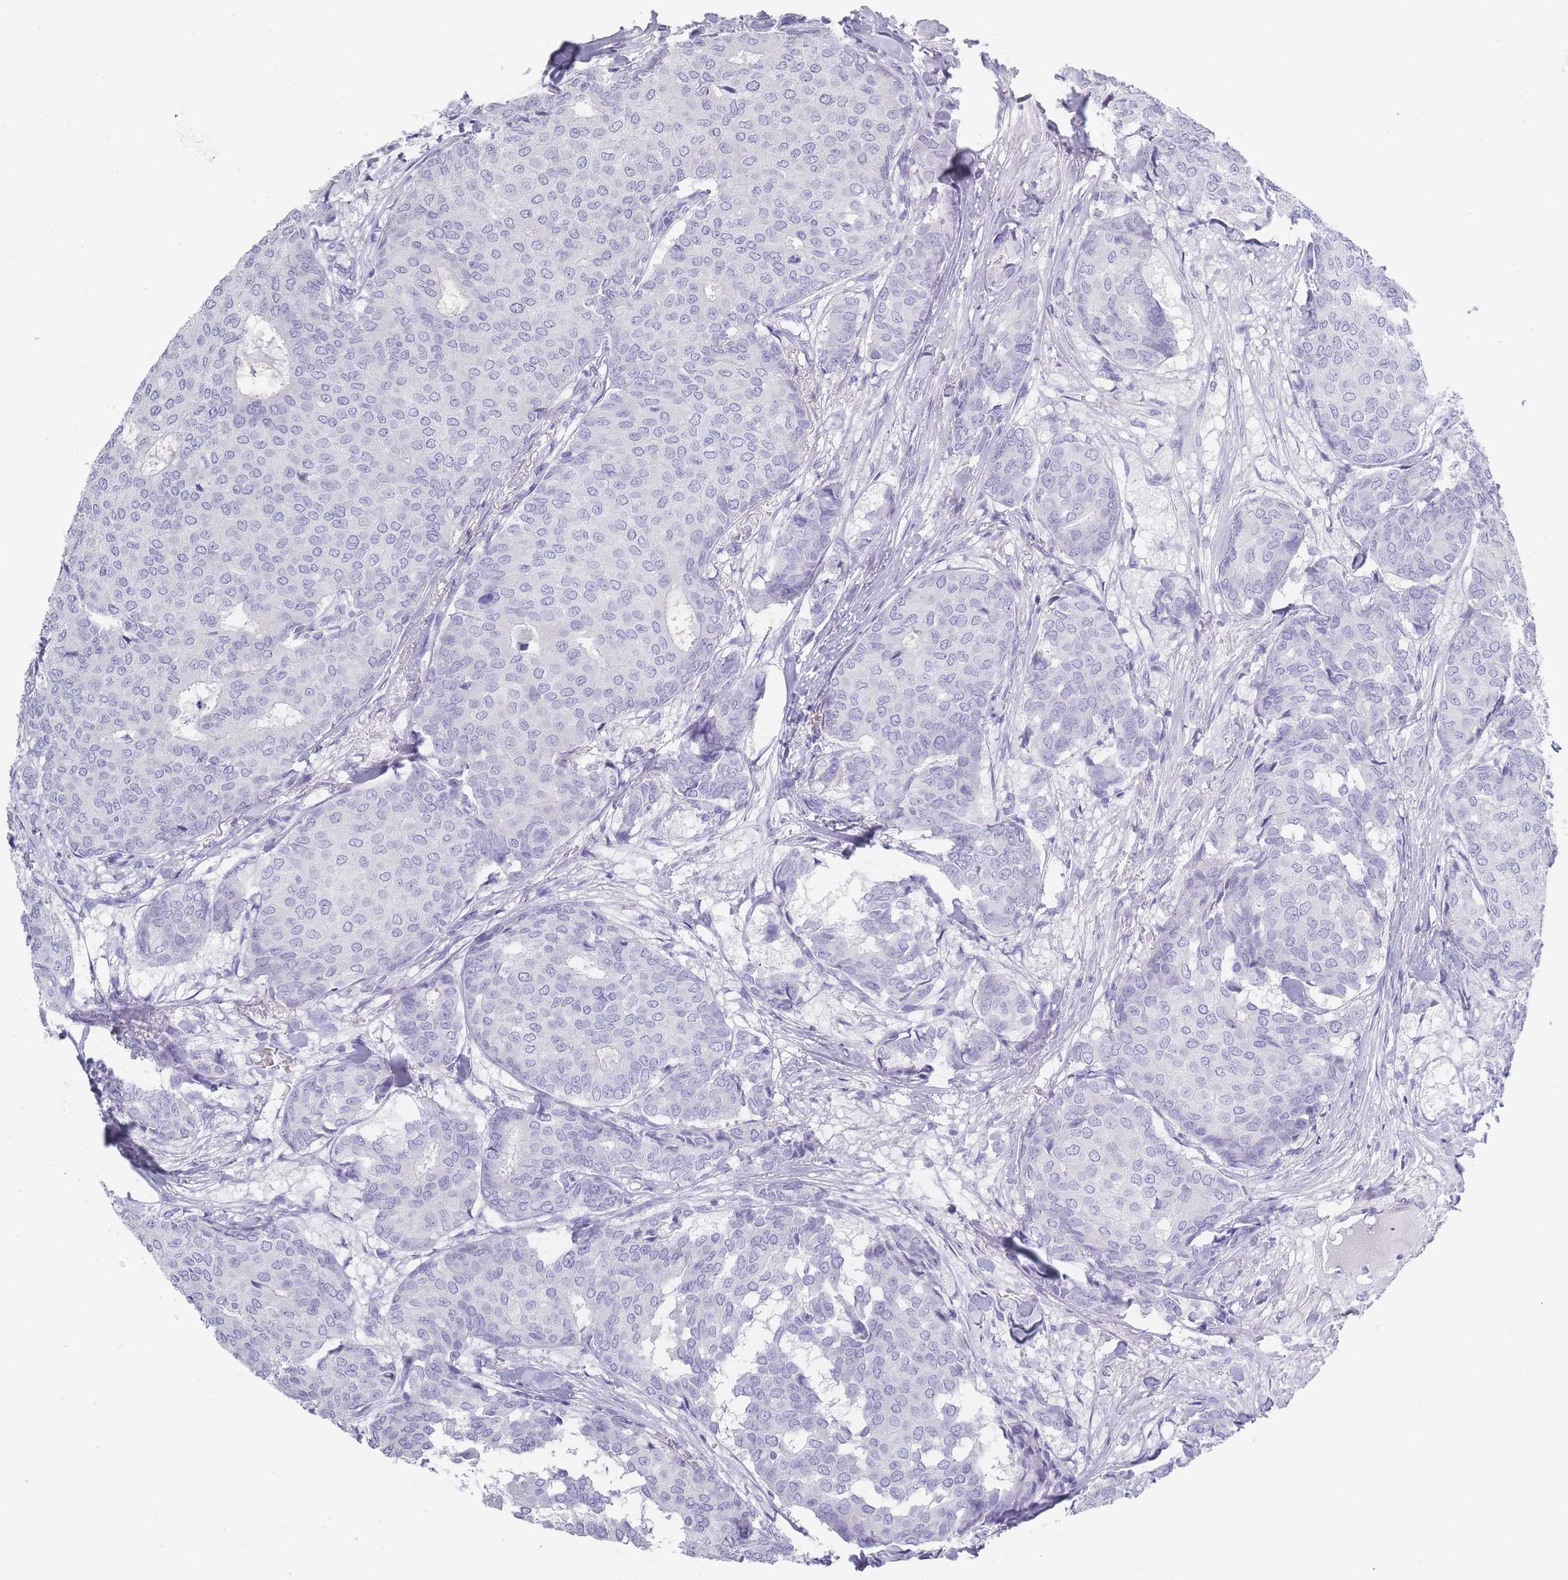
{"staining": {"intensity": "negative", "quantity": "none", "location": "none"}, "tissue": "breast cancer", "cell_type": "Tumor cells", "image_type": "cancer", "snomed": [{"axis": "morphology", "description": "Duct carcinoma"}, {"axis": "topography", "description": "Breast"}], "caption": "The immunohistochemistry (IHC) image has no significant staining in tumor cells of breast cancer (invasive ductal carcinoma) tissue.", "gene": "RAB2B", "patient": {"sex": "female", "age": 75}}